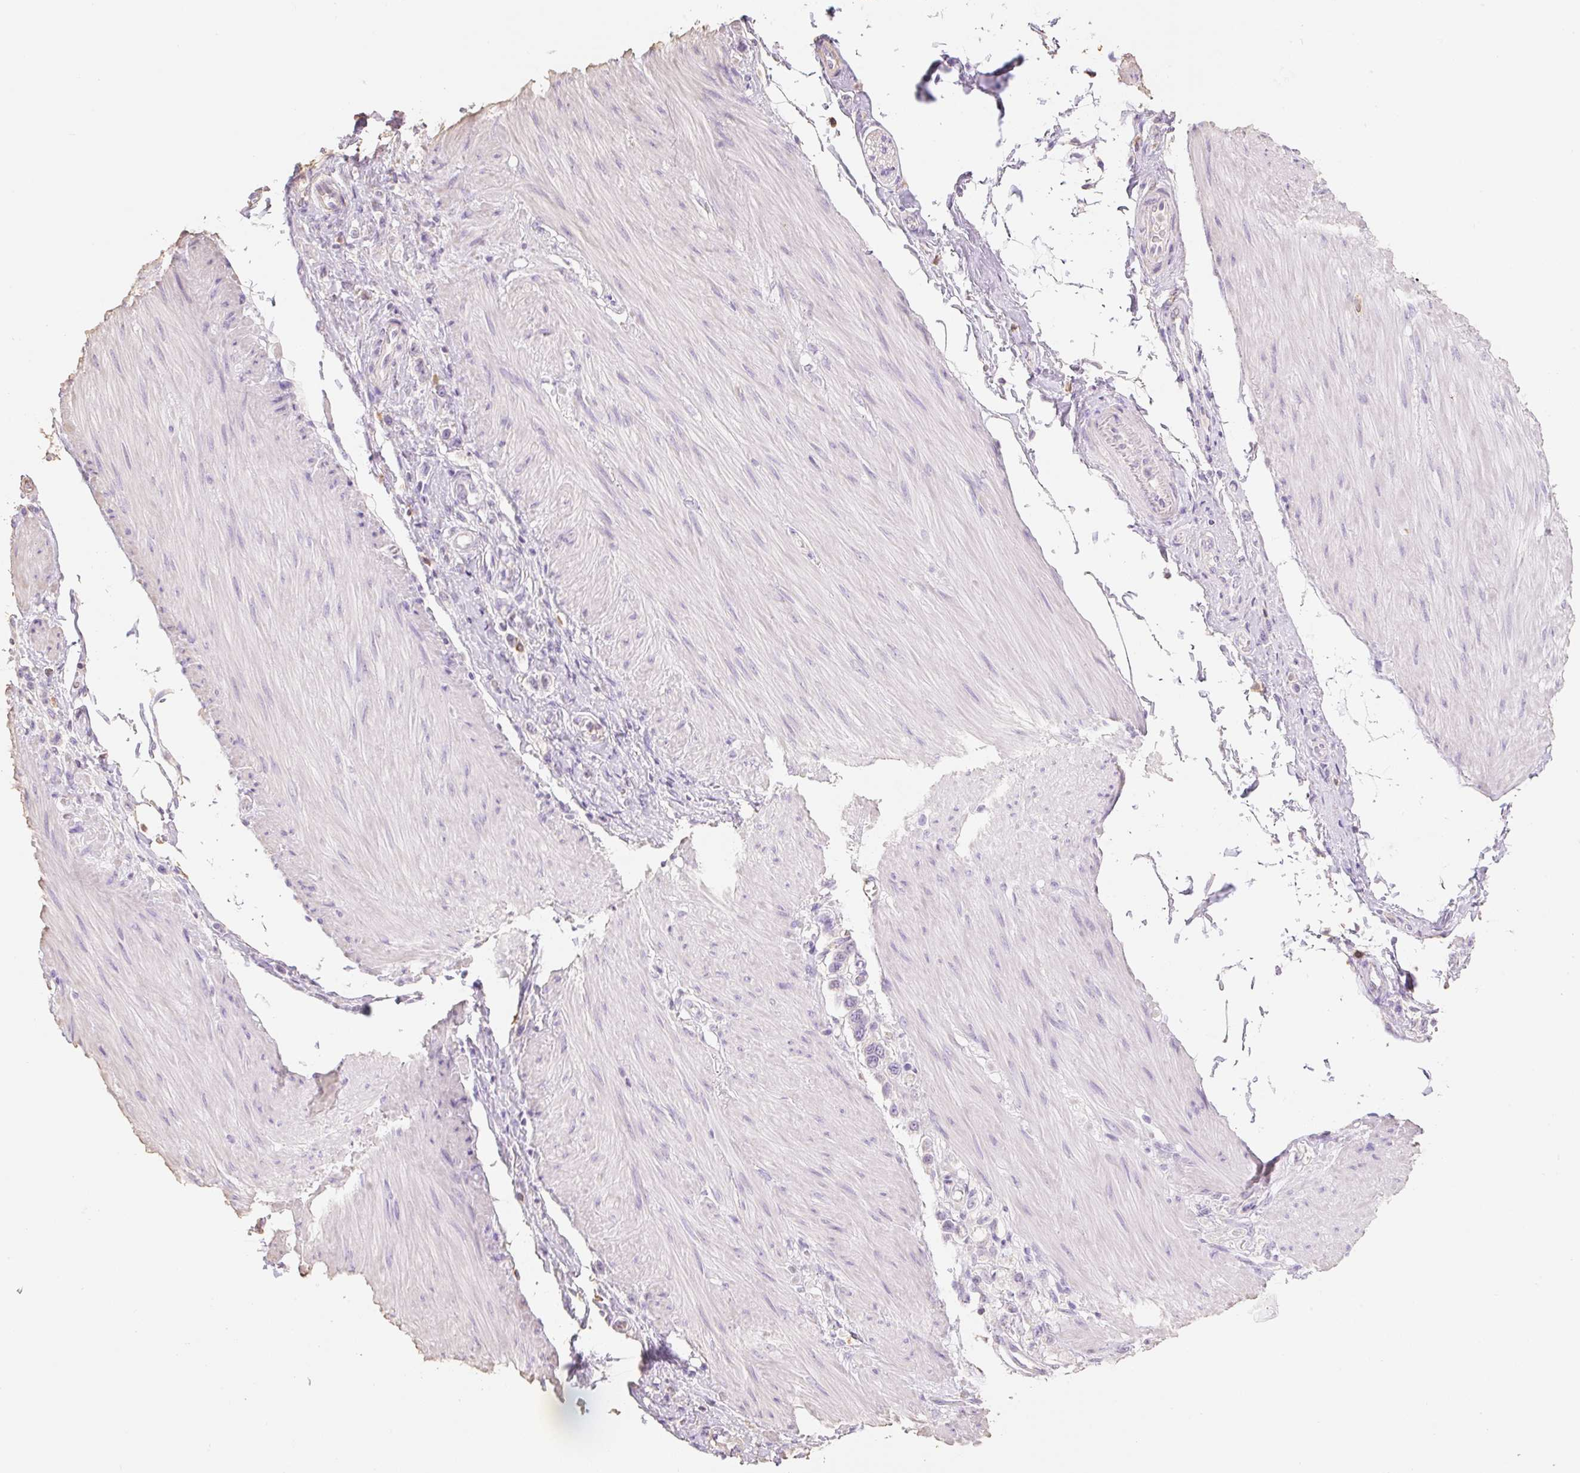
{"staining": {"intensity": "negative", "quantity": "none", "location": "none"}, "tissue": "stomach cancer", "cell_type": "Tumor cells", "image_type": "cancer", "snomed": [{"axis": "morphology", "description": "Adenocarcinoma, NOS"}, {"axis": "topography", "description": "Stomach"}], "caption": "There is no significant positivity in tumor cells of stomach adenocarcinoma.", "gene": "MBOAT7", "patient": {"sex": "female", "age": 65}}